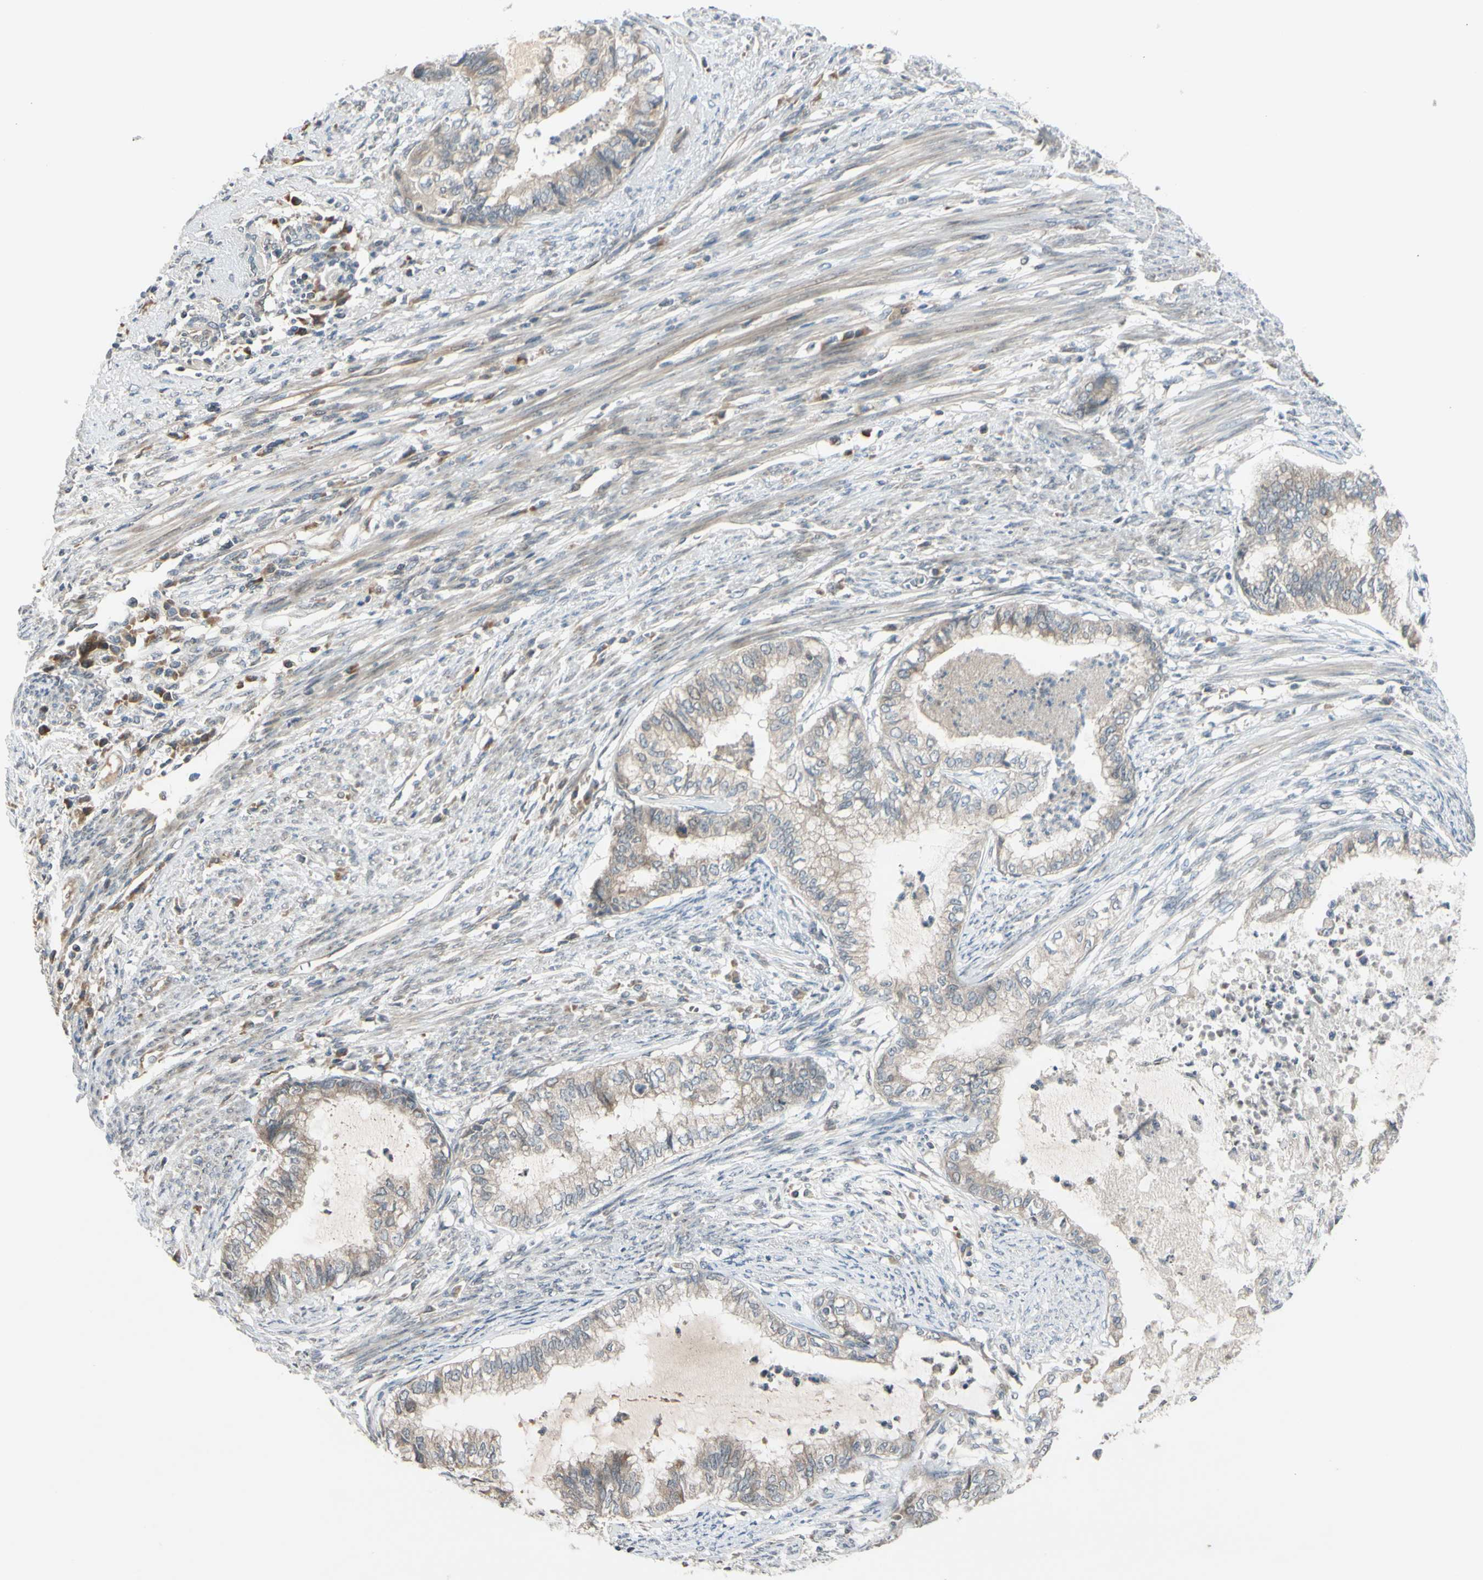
{"staining": {"intensity": "weak", "quantity": "25%-75%", "location": "cytoplasmic/membranous"}, "tissue": "endometrial cancer", "cell_type": "Tumor cells", "image_type": "cancer", "snomed": [{"axis": "morphology", "description": "Adenocarcinoma, NOS"}, {"axis": "topography", "description": "Endometrium"}], "caption": "Approximately 25%-75% of tumor cells in endometrial cancer (adenocarcinoma) reveal weak cytoplasmic/membranous protein expression as visualized by brown immunohistochemical staining.", "gene": "FGF10", "patient": {"sex": "female", "age": 79}}